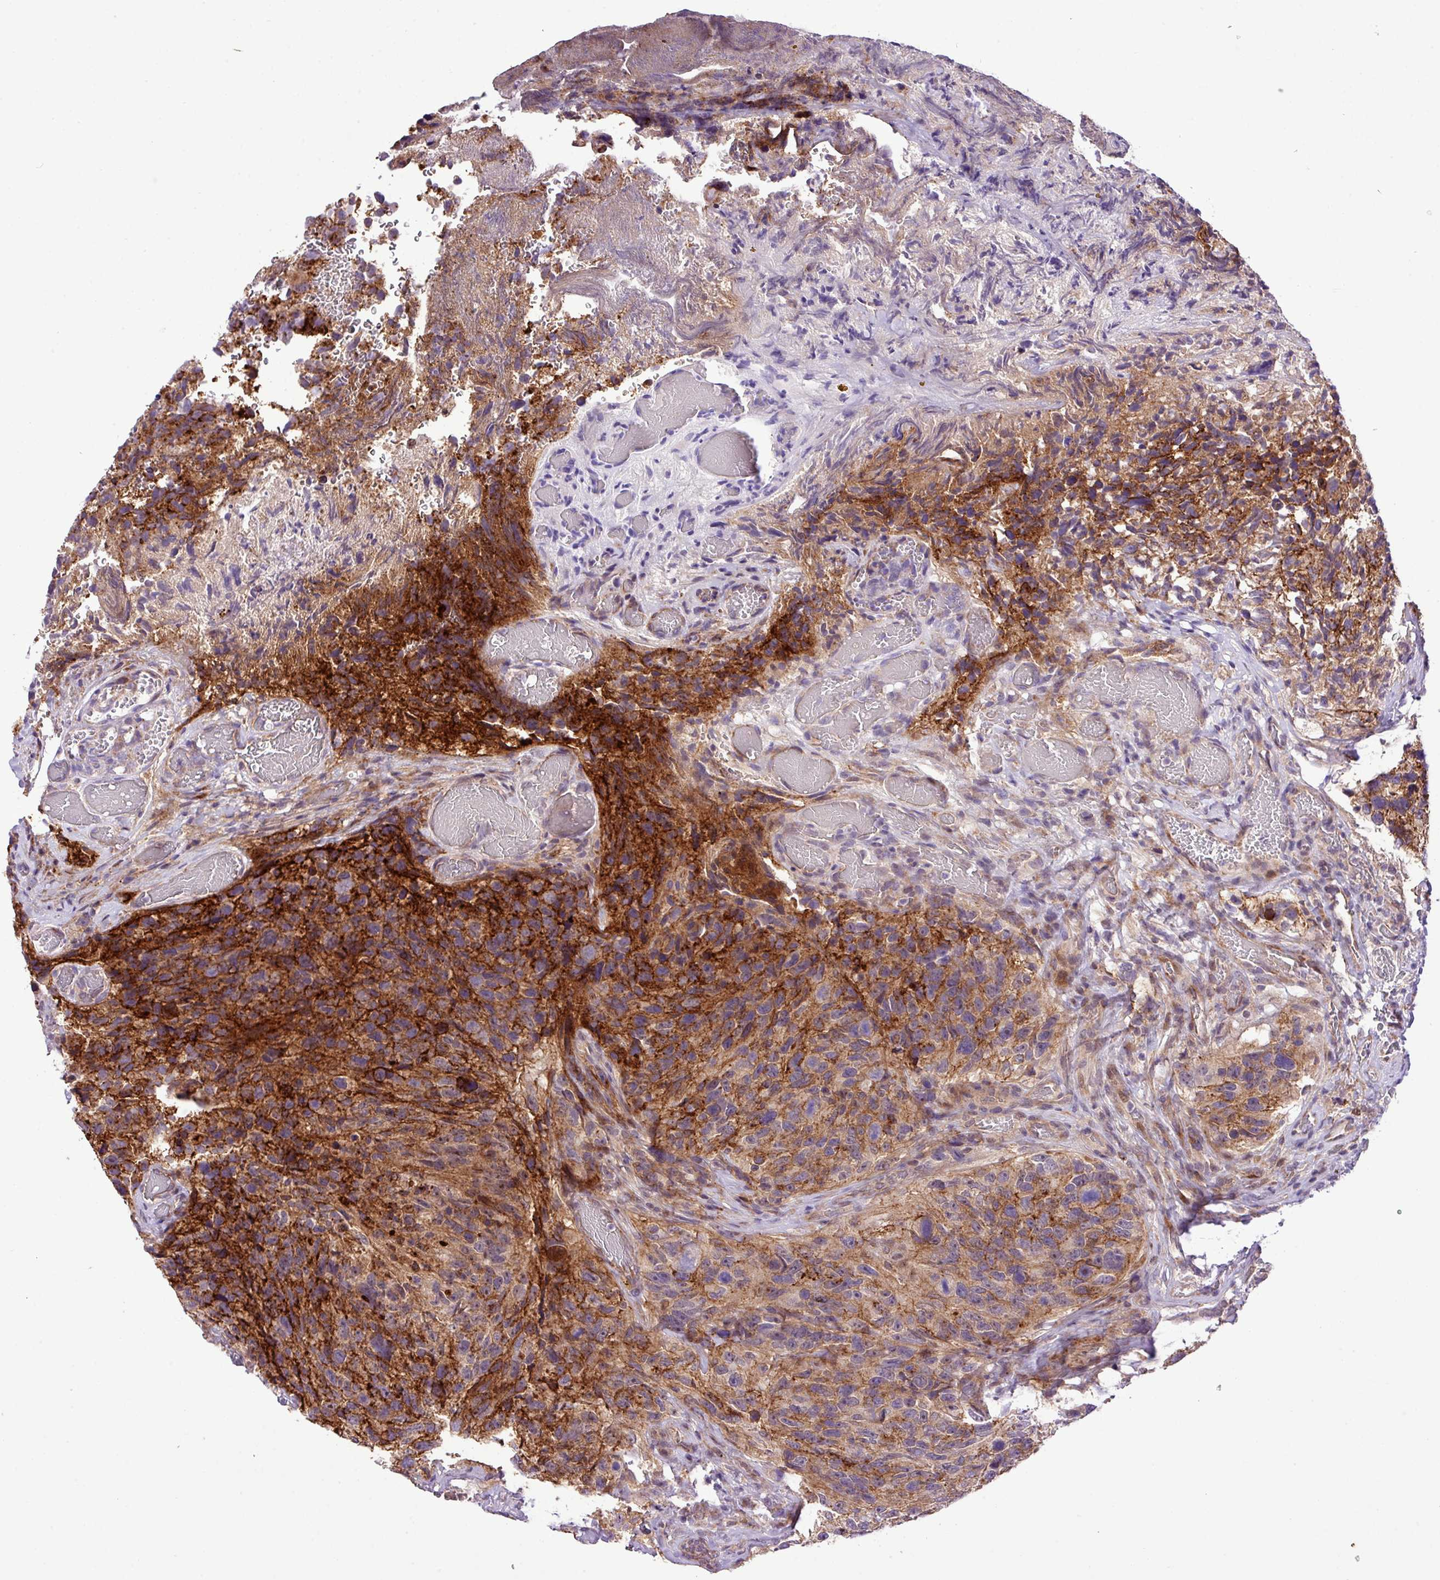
{"staining": {"intensity": "moderate", "quantity": "25%-75%", "location": "cytoplasmic/membranous"}, "tissue": "glioma", "cell_type": "Tumor cells", "image_type": "cancer", "snomed": [{"axis": "morphology", "description": "Glioma, malignant, High grade"}, {"axis": "topography", "description": "Brain"}], "caption": "High-magnification brightfield microscopy of glioma stained with DAB (brown) and counterstained with hematoxylin (blue). tumor cells exhibit moderate cytoplasmic/membranous positivity is seen in approximately25%-75% of cells. (Stains: DAB in brown, nuclei in blue, Microscopy: brightfield microscopy at high magnification).", "gene": "B3GNT9", "patient": {"sex": "male", "age": 69}}